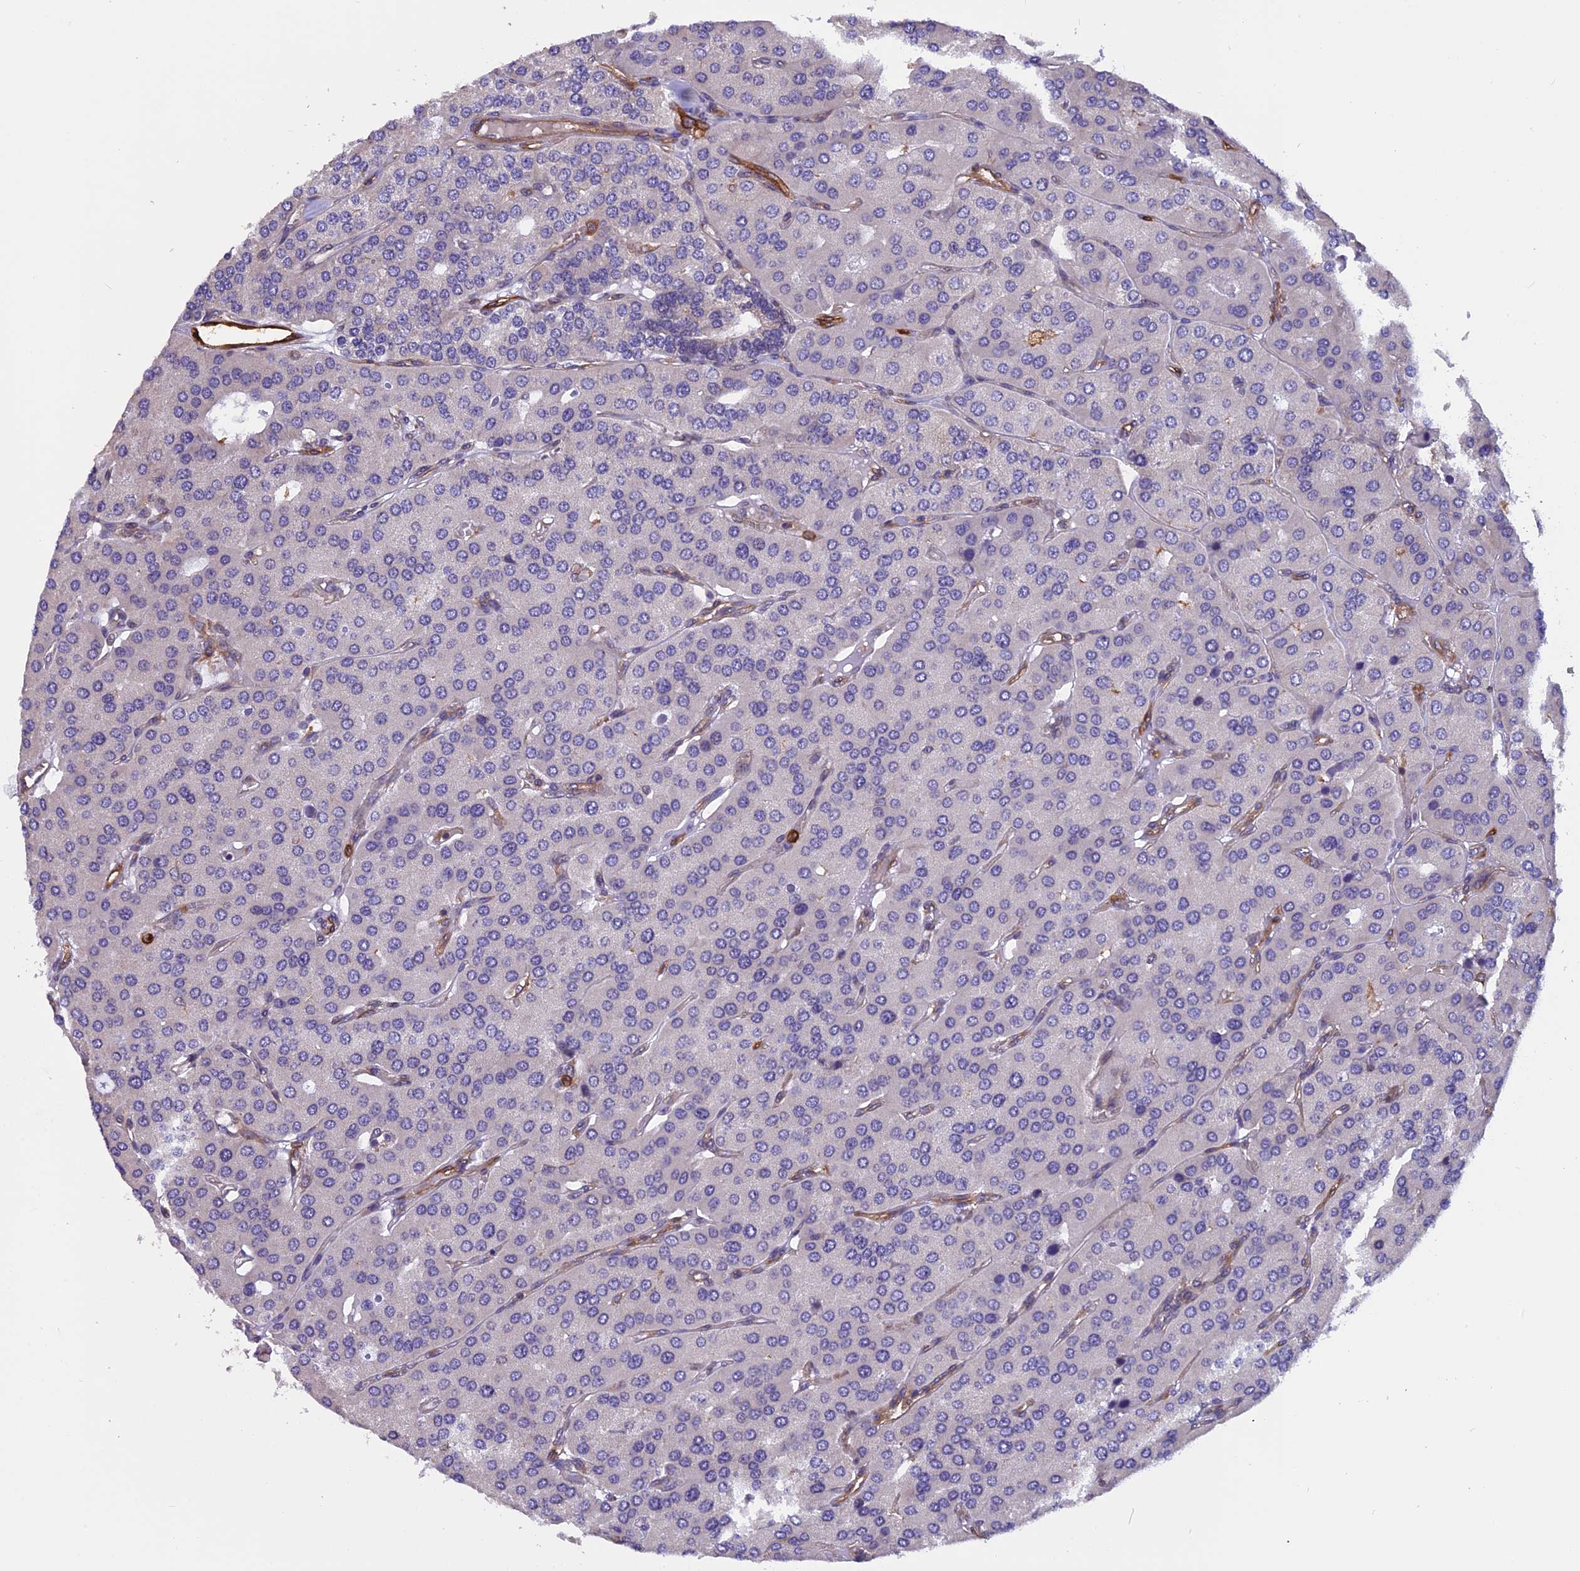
{"staining": {"intensity": "moderate", "quantity": "<25%", "location": "cytoplasmic/membranous"}, "tissue": "parathyroid gland", "cell_type": "Glandular cells", "image_type": "normal", "snomed": [{"axis": "morphology", "description": "Normal tissue, NOS"}, {"axis": "morphology", "description": "Adenoma, NOS"}, {"axis": "topography", "description": "Parathyroid gland"}], "caption": "Immunohistochemical staining of unremarkable human parathyroid gland displays moderate cytoplasmic/membranous protein positivity in approximately <25% of glandular cells.", "gene": "EHBP1L1", "patient": {"sex": "female", "age": 86}}